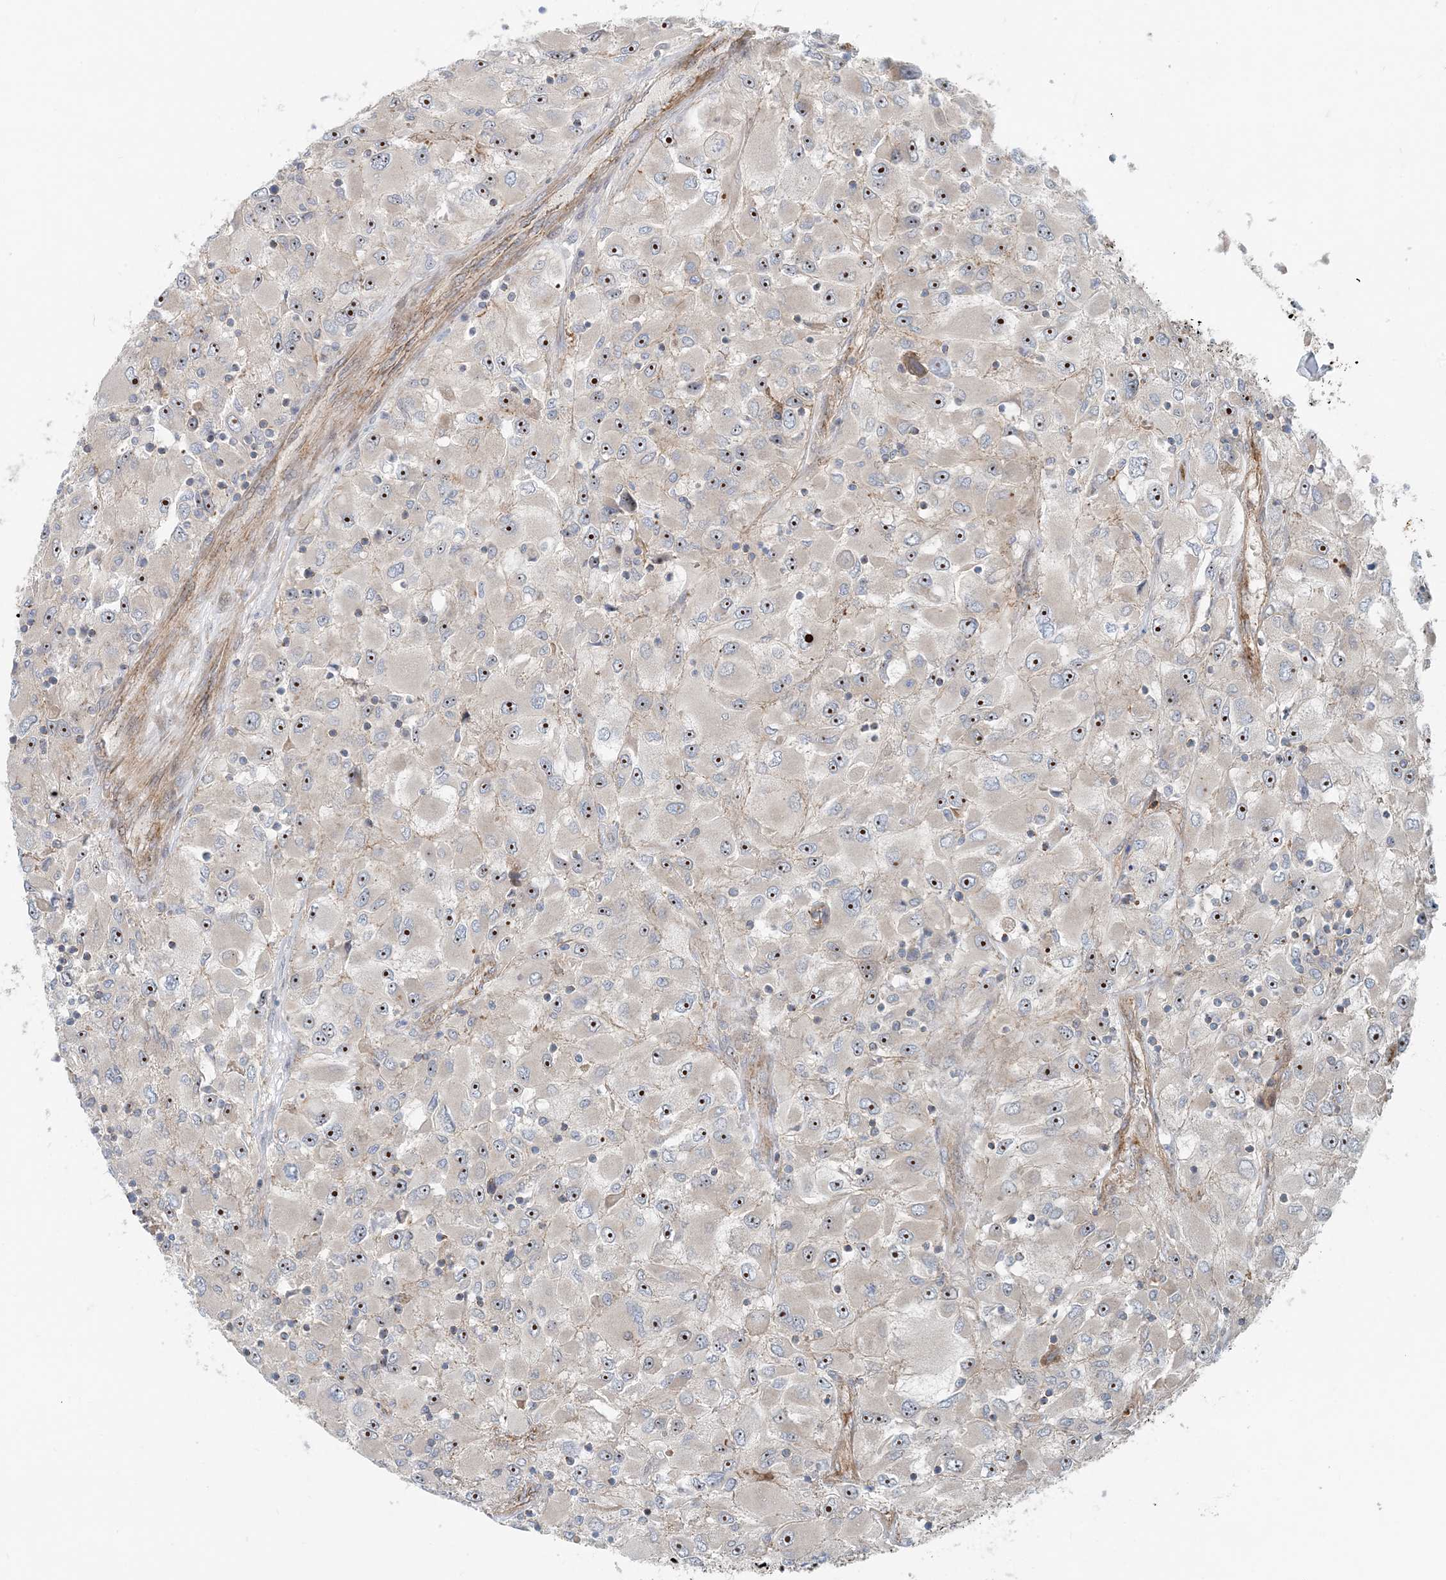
{"staining": {"intensity": "moderate", "quantity": ">75%", "location": "nuclear"}, "tissue": "renal cancer", "cell_type": "Tumor cells", "image_type": "cancer", "snomed": [{"axis": "morphology", "description": "Adenocarcinoma, NOS"}, {"axis": "topography", "description": "Kidney"}], "caption": "Immunohistochemistry (IHC) of human renal cancer (adenocarcinoma) shows medium levels of moderate nuclear positivity in about >75% of tumor cells. (DAB (3,3'-diaminobenzidine) IHC with brightfield microscopy, high magnification).", "gene": "MYL5", "patient": {"sex": "female", "age": 52}}